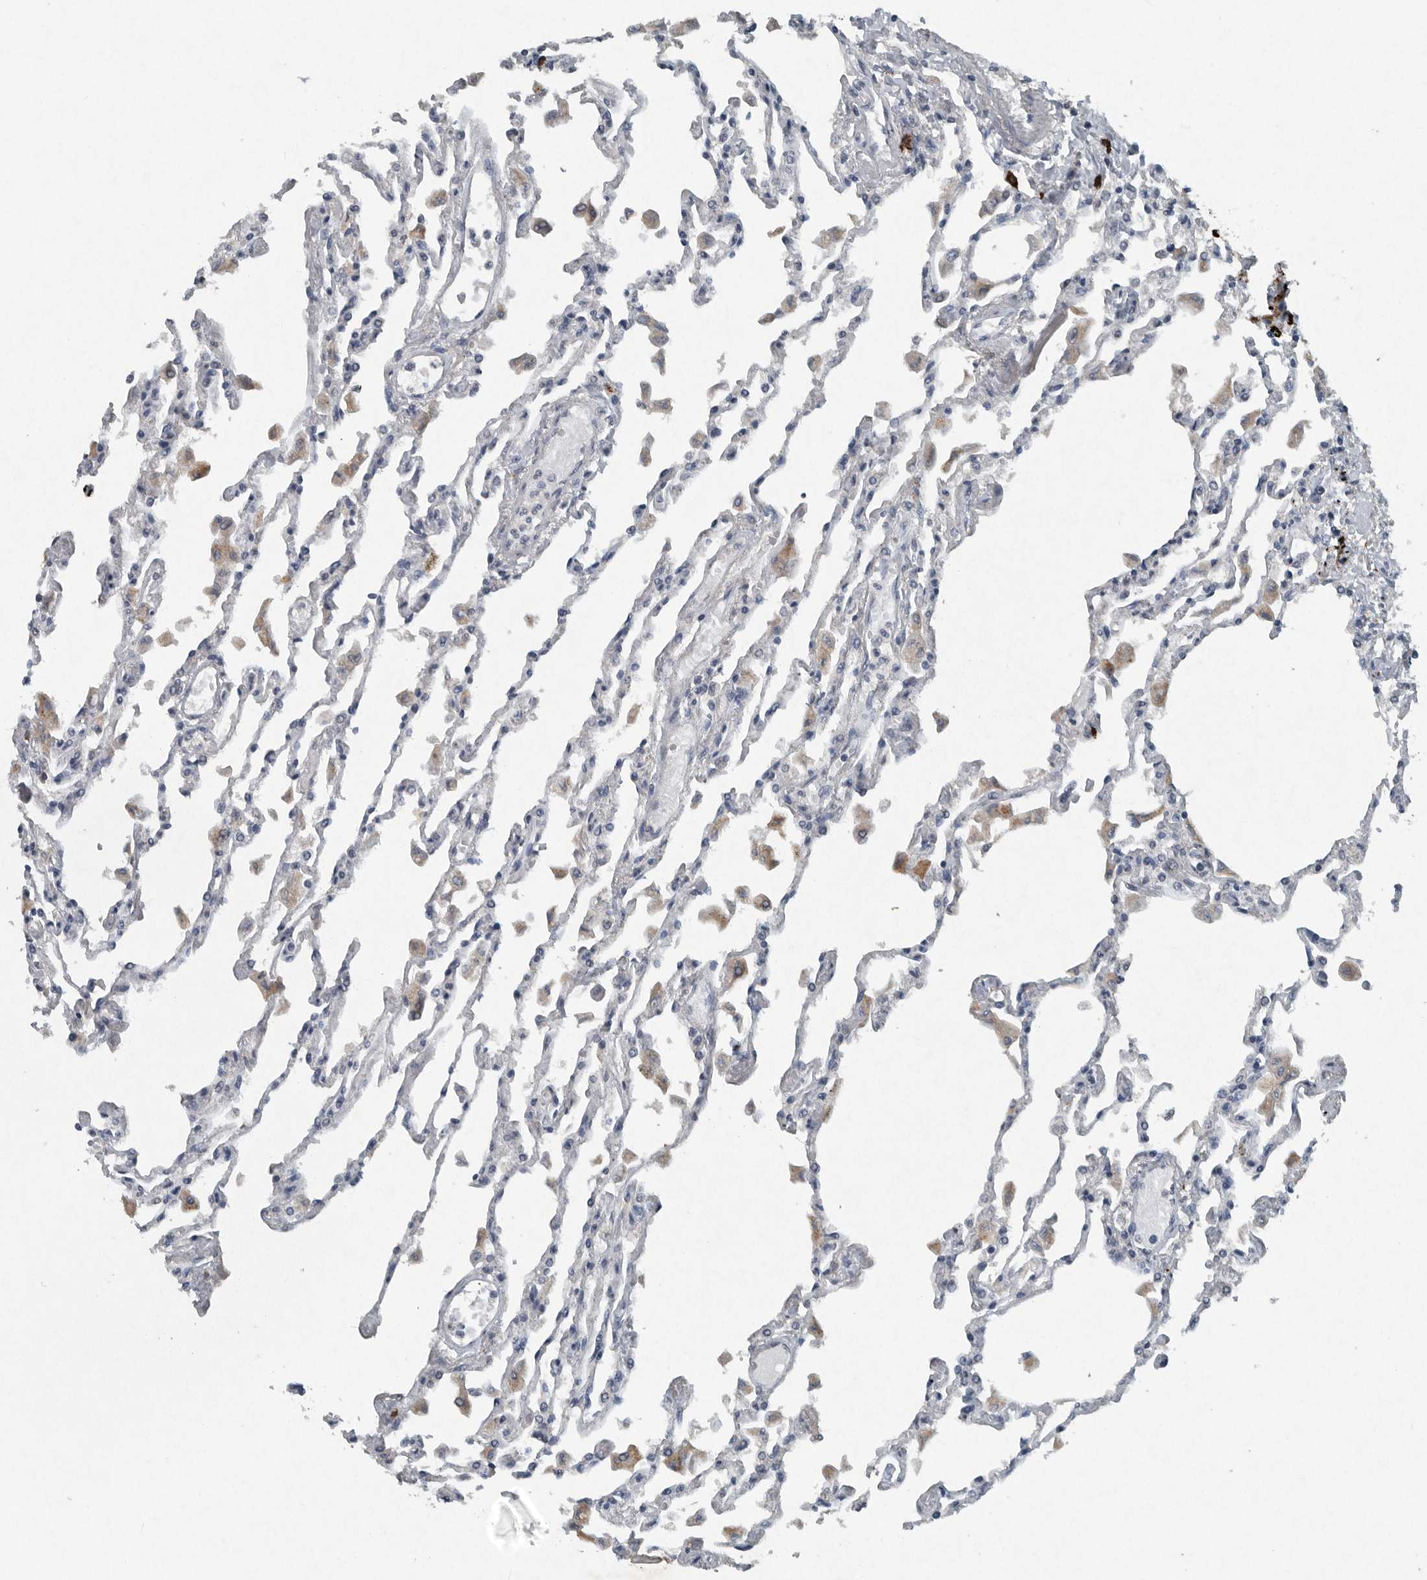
{"staining": {"intensity": "strong", "quantity": "<25%", "location": "cytoplasmic/membranous"}, "tissue": "lung", "cell_type": "Alveolar cells", "image_type": "normal", "snomed": [{"axis": "morphology", "description": "Normal tissue, NOS"}, {"axis": "topography", "description": "Bronchus"}, {"axis": "topography", "description": "Lung"}], "caption": "A brown stain labels strong cytoplasmic/membranous expression of a protein in alveolar cells of unremarkable lung. The staining is performed using DAB brown chromogen to label protein expression. The nuclei are counter-stained blue using hematoxylin.", "gene": "IL20", "patient": {"sex": "female", "age": 49}}